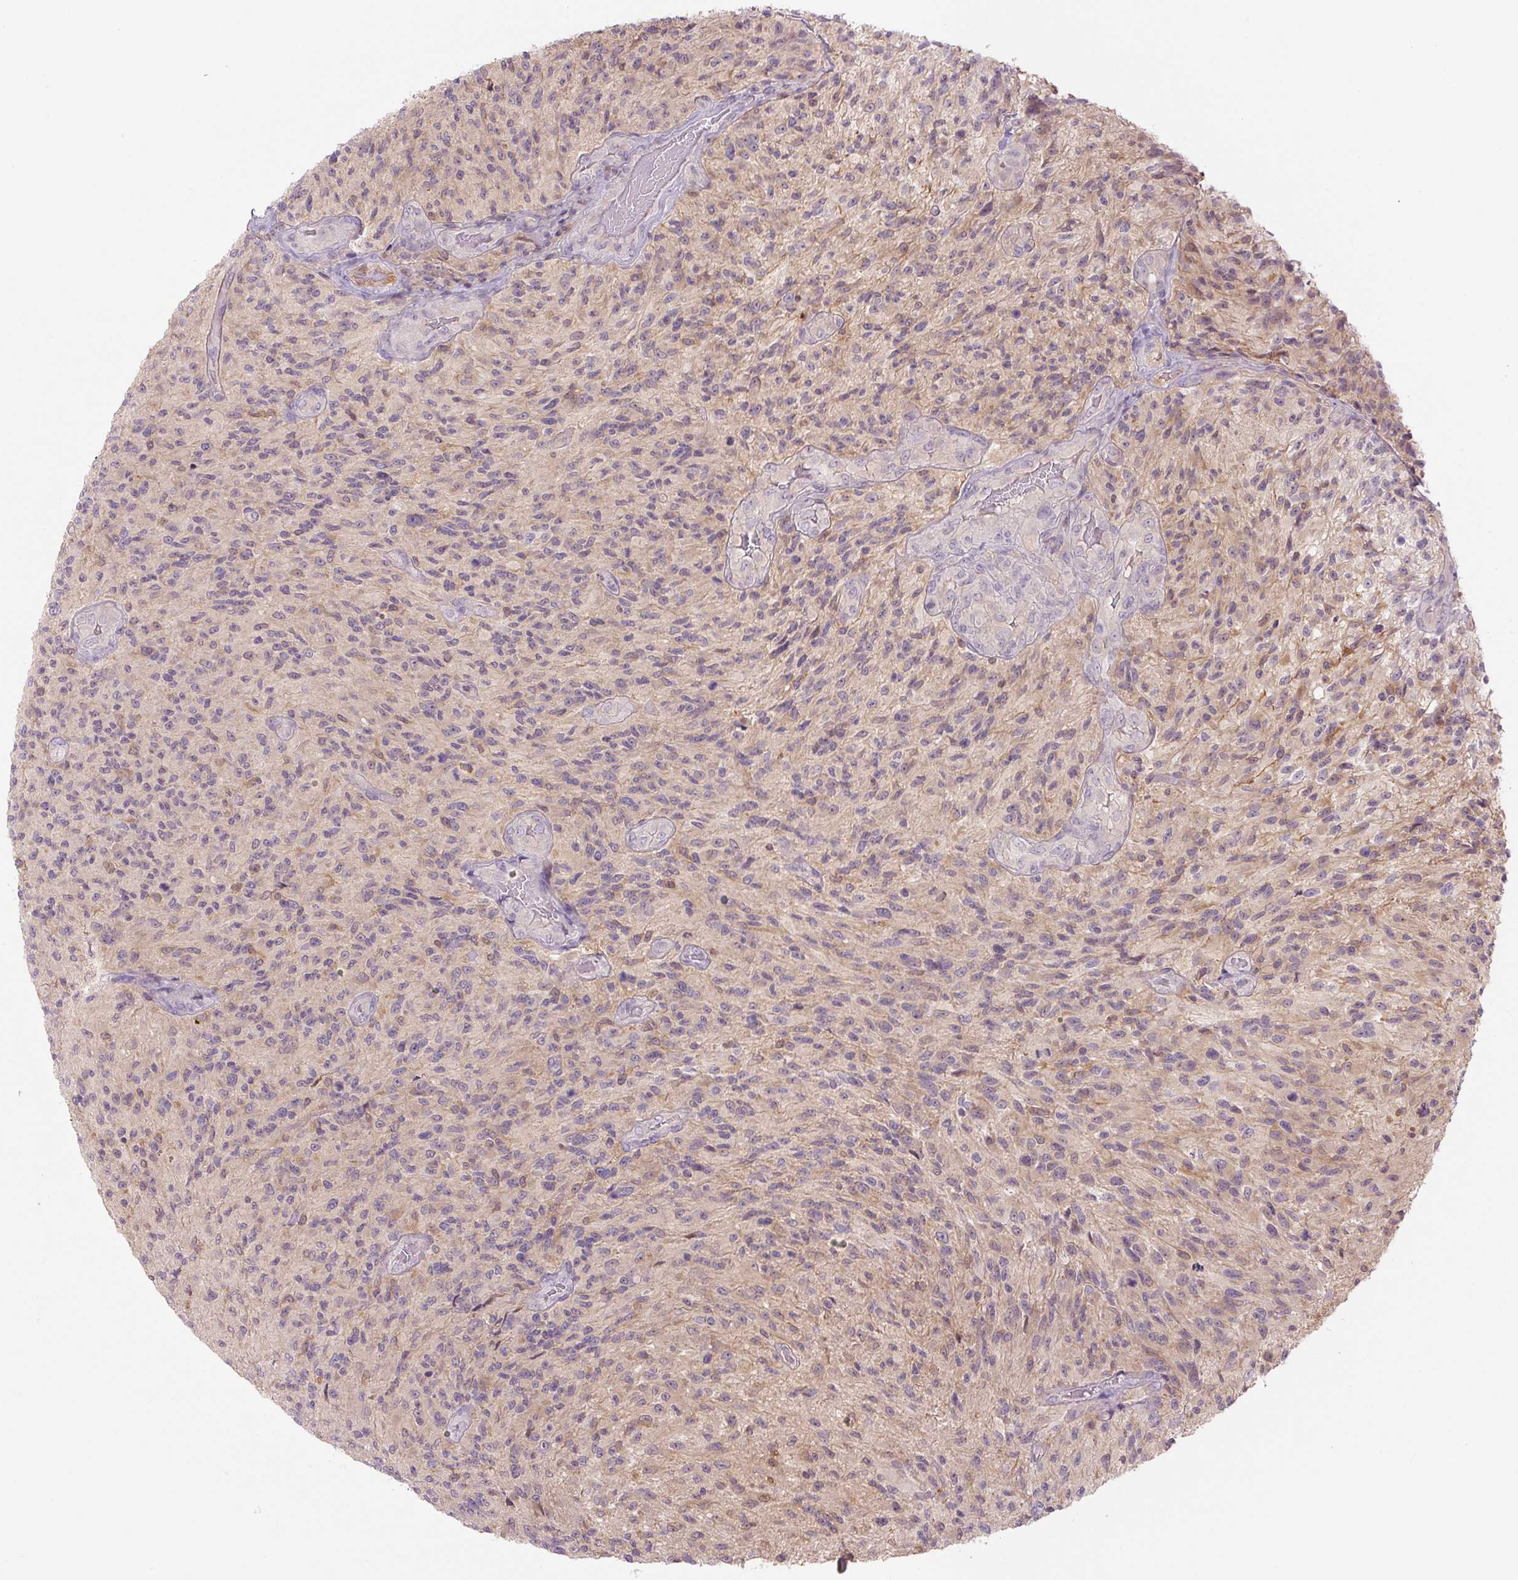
{"staining": {"intensity": "weak", "quantity": "<25%", "location": "cytoplasmic/membranous"}, "tissue": "glioma", "cell_type": "Tumor cells", "image_type": "cancer", "snomed": [{"axis": "morphology", "description": "Normal tissue, NOS"}, {"axis": "morphology", "description": "Glioma, malignant, High grade"}, {"axis": "topography", "description": "Cerebral cortex"}], "caption": "IHC of human glioma shows no staining in tumor cells.", "gene": "SPSB2", "patient": {"sex": "male", "age": 56}}